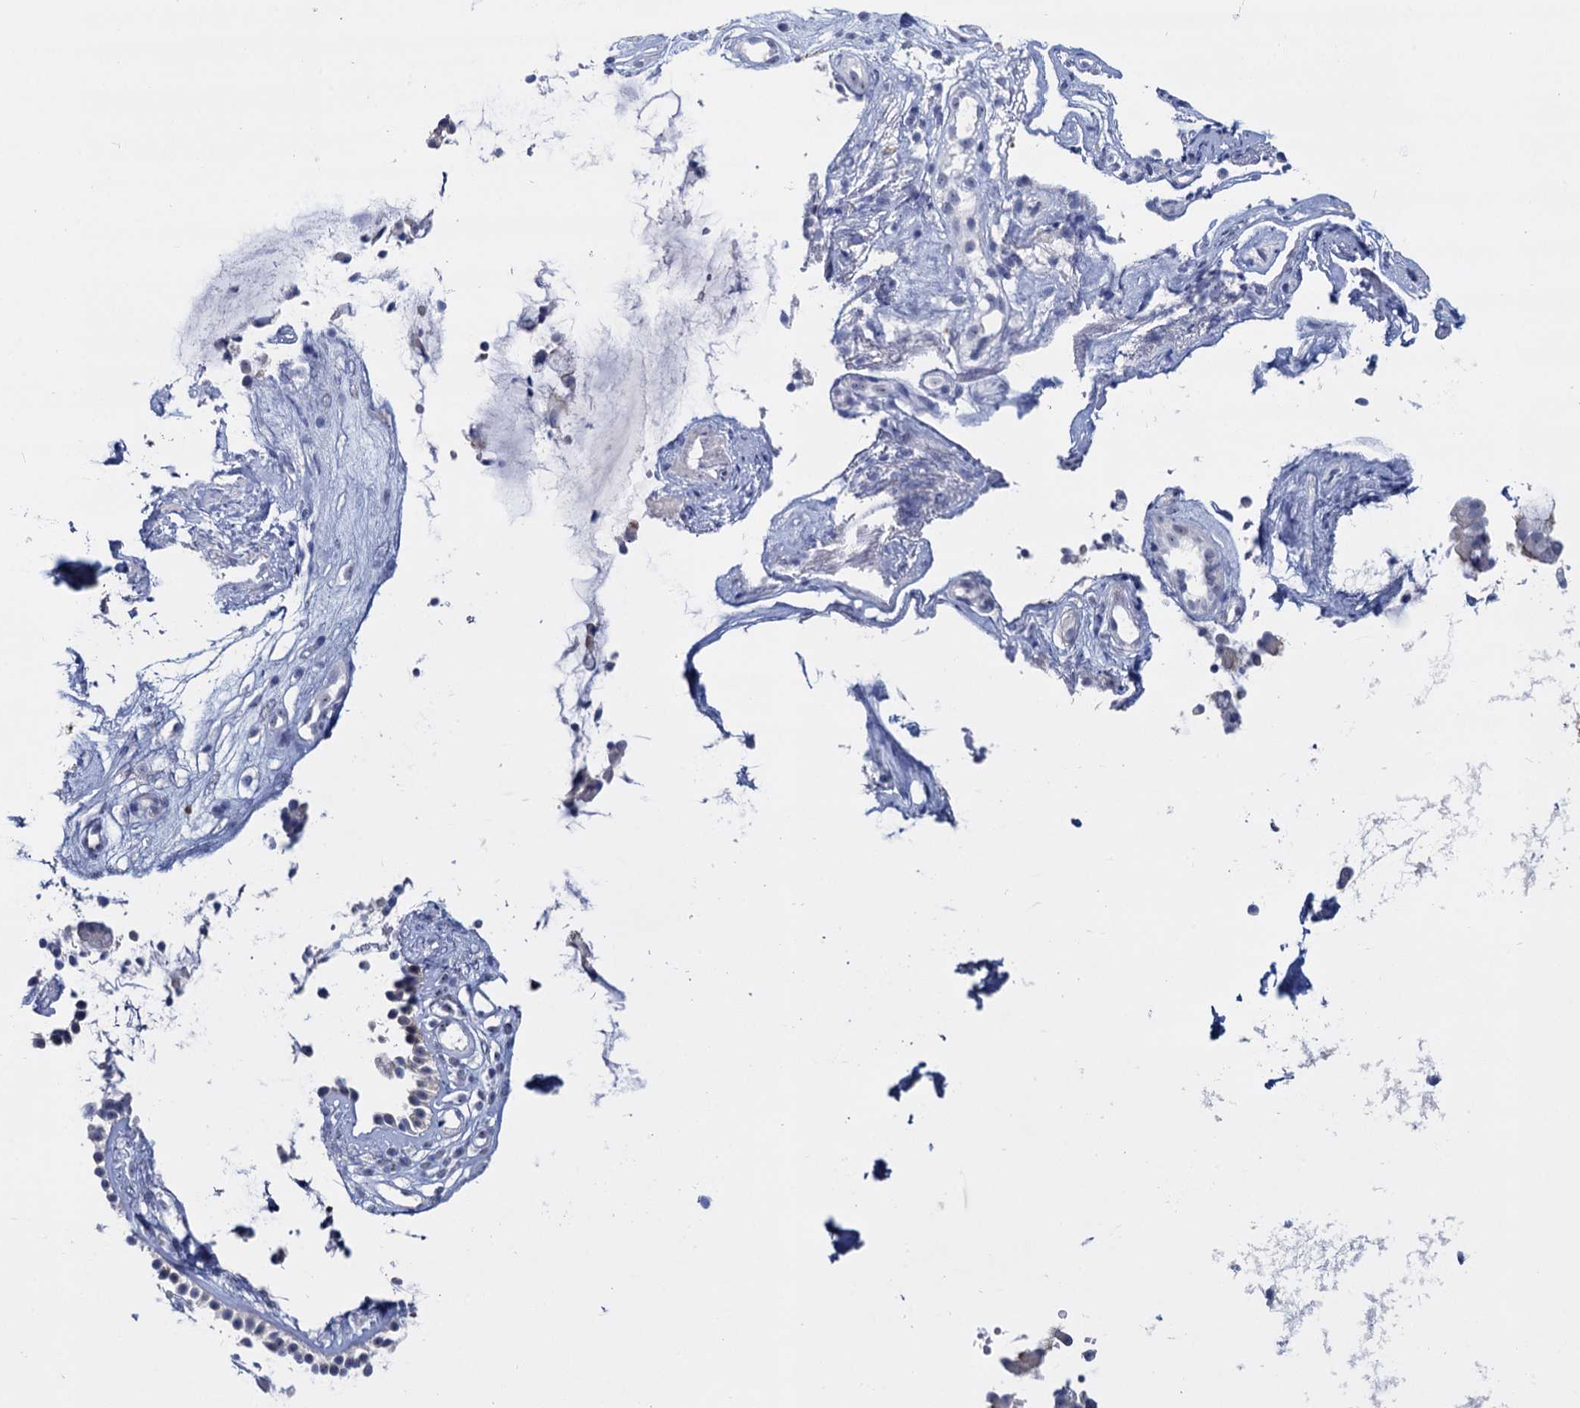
{"staining": {"intensity": "negative", "quantity": "none", "location": "none"}, "tissue": "nasopharynx", "cell_type": "Respiratory epithelial cells", "image_type": "normal", "snomed": [{"axis": "morphology", "description": "Normal tissue, NOS"}, {"axis": "morphology", "description": "Inflammation, NOS"}, {"axis": "topography", "description": "Nasopharynx"}], "caption": "Micrograph shows no protein staining in respiratory epithelial cells of normal nasopharynx. (DAB immunohistochemistry (IHC) with hematoxylin counter stain).", "gene": "SFN", "patient": {"sex": "male", "age": 29}}